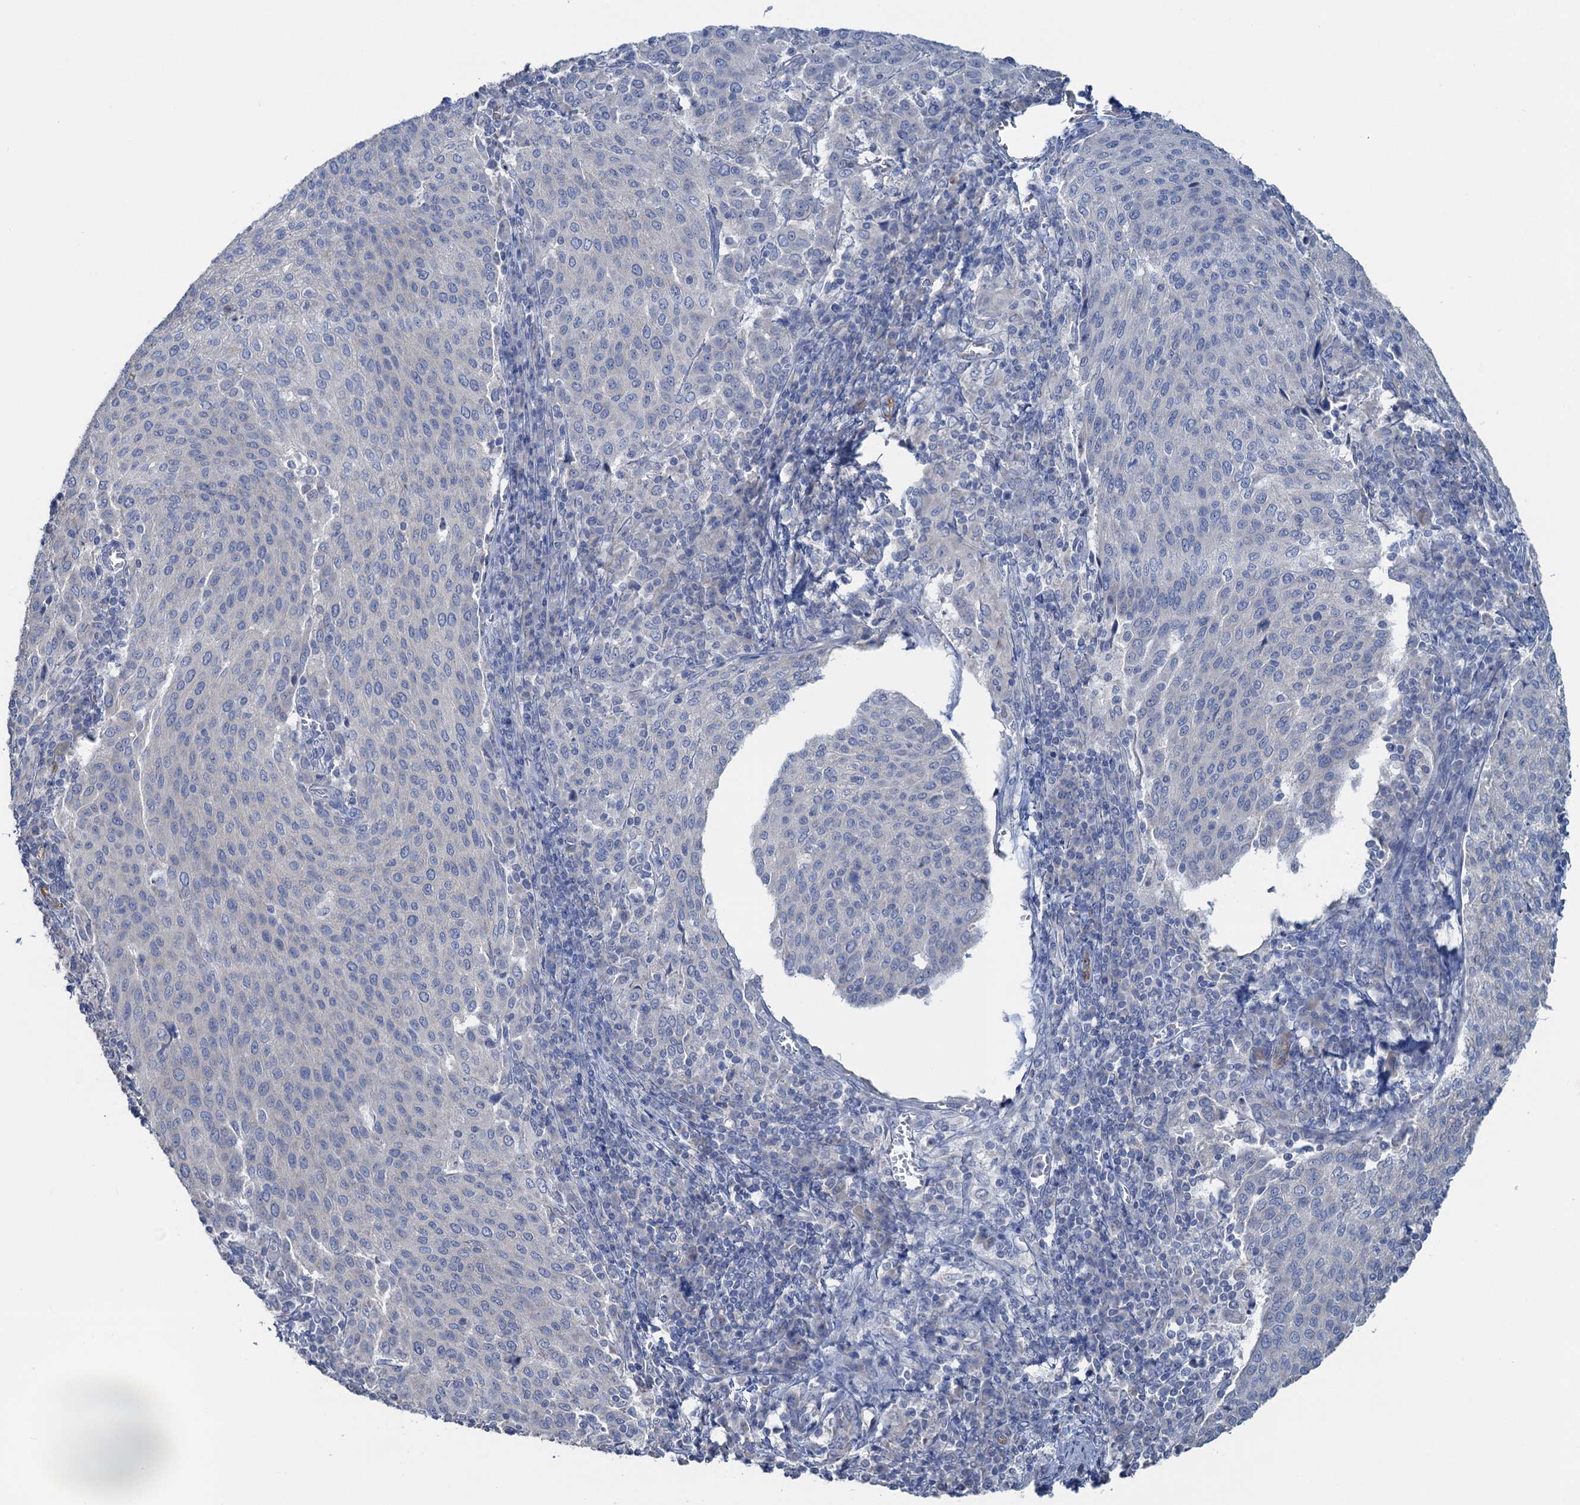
{"staining": {"intensity": "negative", "quantity": "none", "location": "none"}, "tissue": "cervical cancer", "cell_type": "Tumor cells", "image_type": "cancer", "snomed": [{"axis": "morphology", "description": "Squamous cell carcinoma, NOS"}, {"axis": "topography", "description": "Cervix"}], "caption": "Squamous cell carcinoma (cervical) was stained to show a protein in brown. There is no significant positivity in tumor cells.", "gene": "PLLP", "patient": {"sex": "female", "age": 46}}